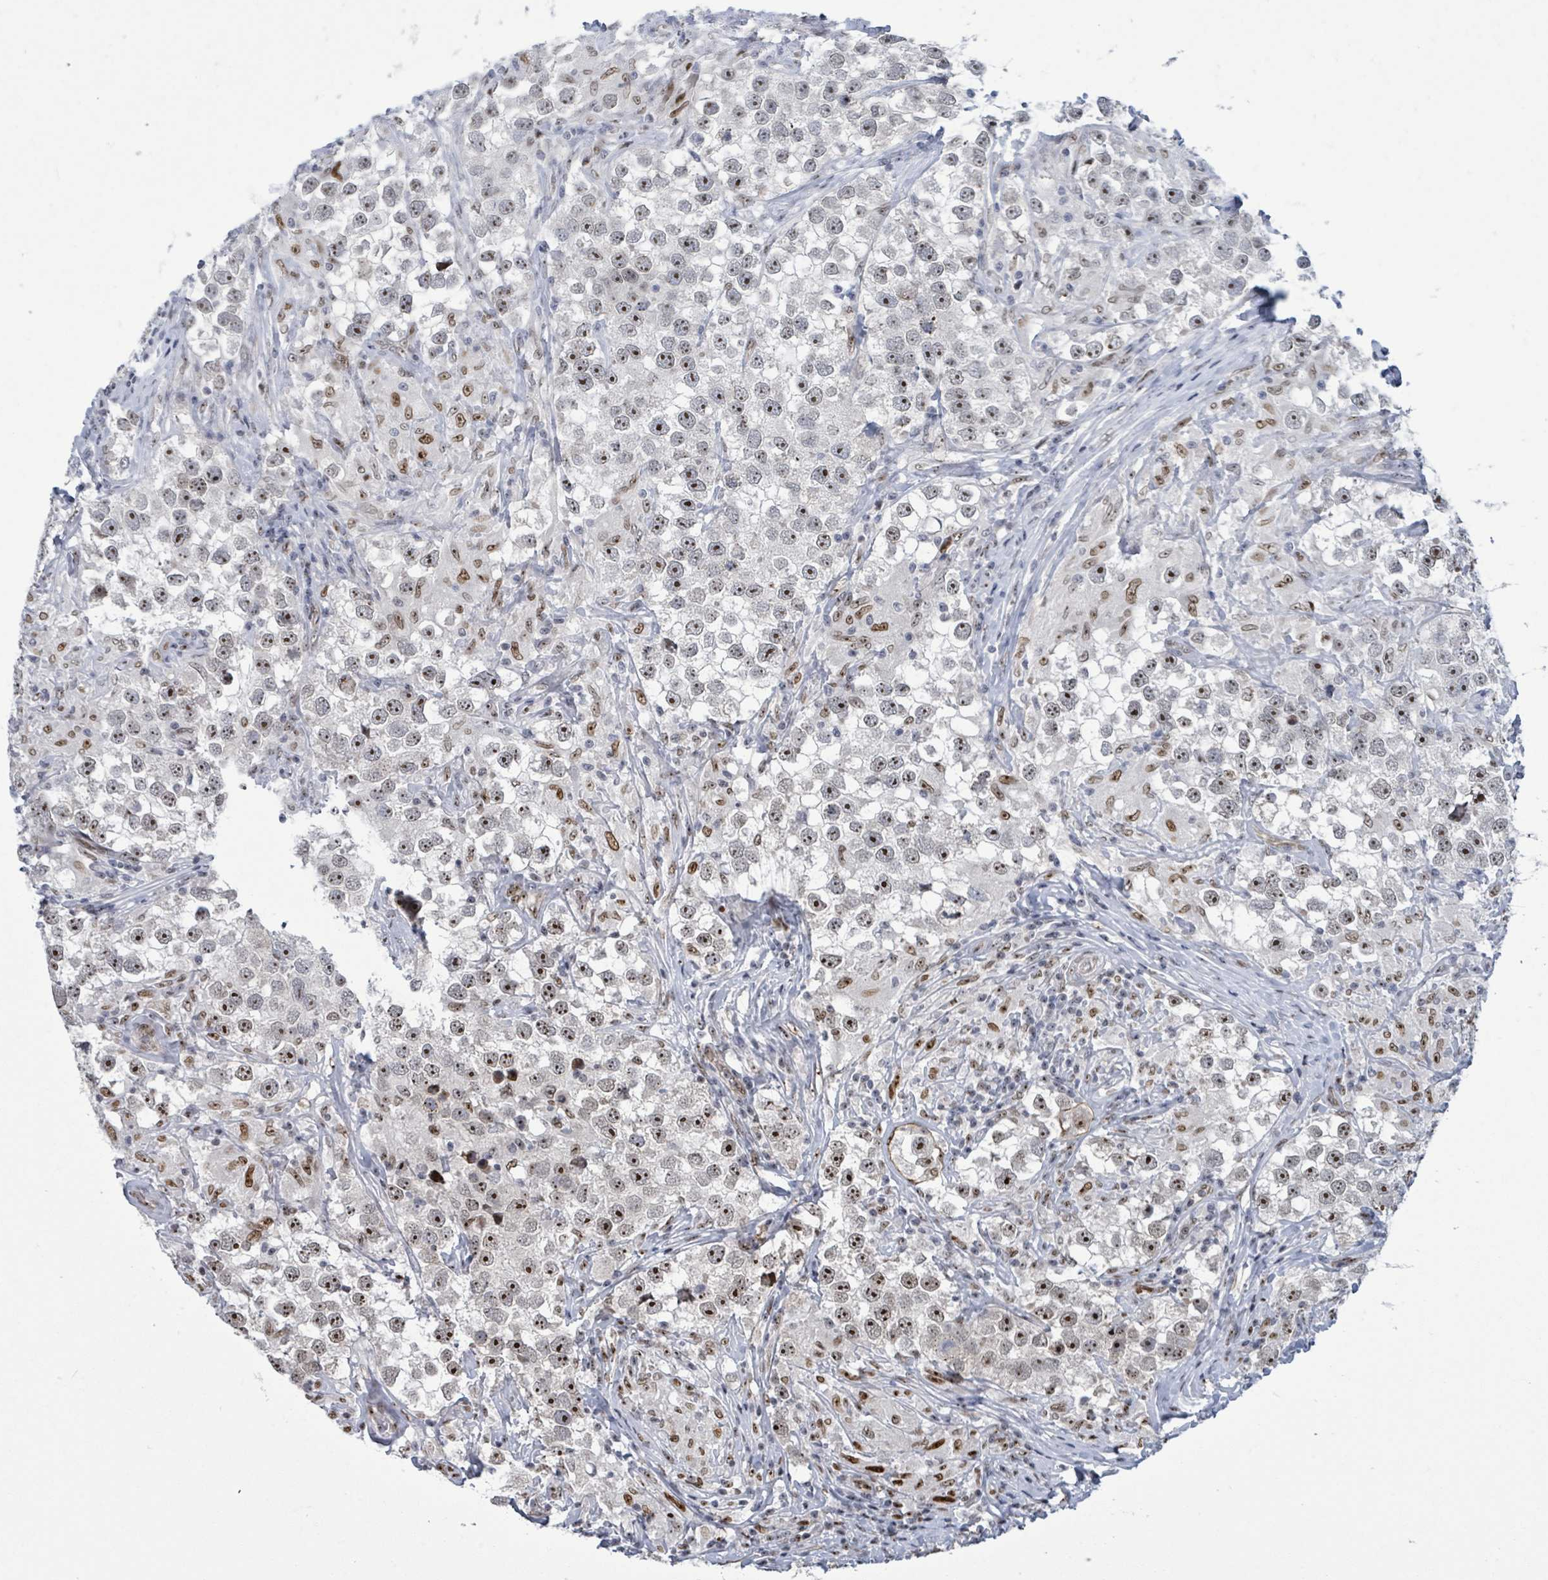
{"staining": {"intensity": "moderate", "quantity": "25%-75%", "location": "nuclear"}, "tissue": "testis cancer", "cell_type": "Tumor cells", "image_type": "cancer", "snomed": [{"axis": "morphology", "description": "Seminoma, NOS"}, {"axis": "topography", "description": "Testis"}], "caption": "Immunohistochemical staining of human testis seminoma displays moderate nuclear protein staining in approximately 25%-75% of tumor cells. (DAB (3,3'-diaminobenzidine) IHC, brown staining for protein, blue staining for nuclei).", "gene": "RRN3", "patient": {"sex": "male", "age": 46}}